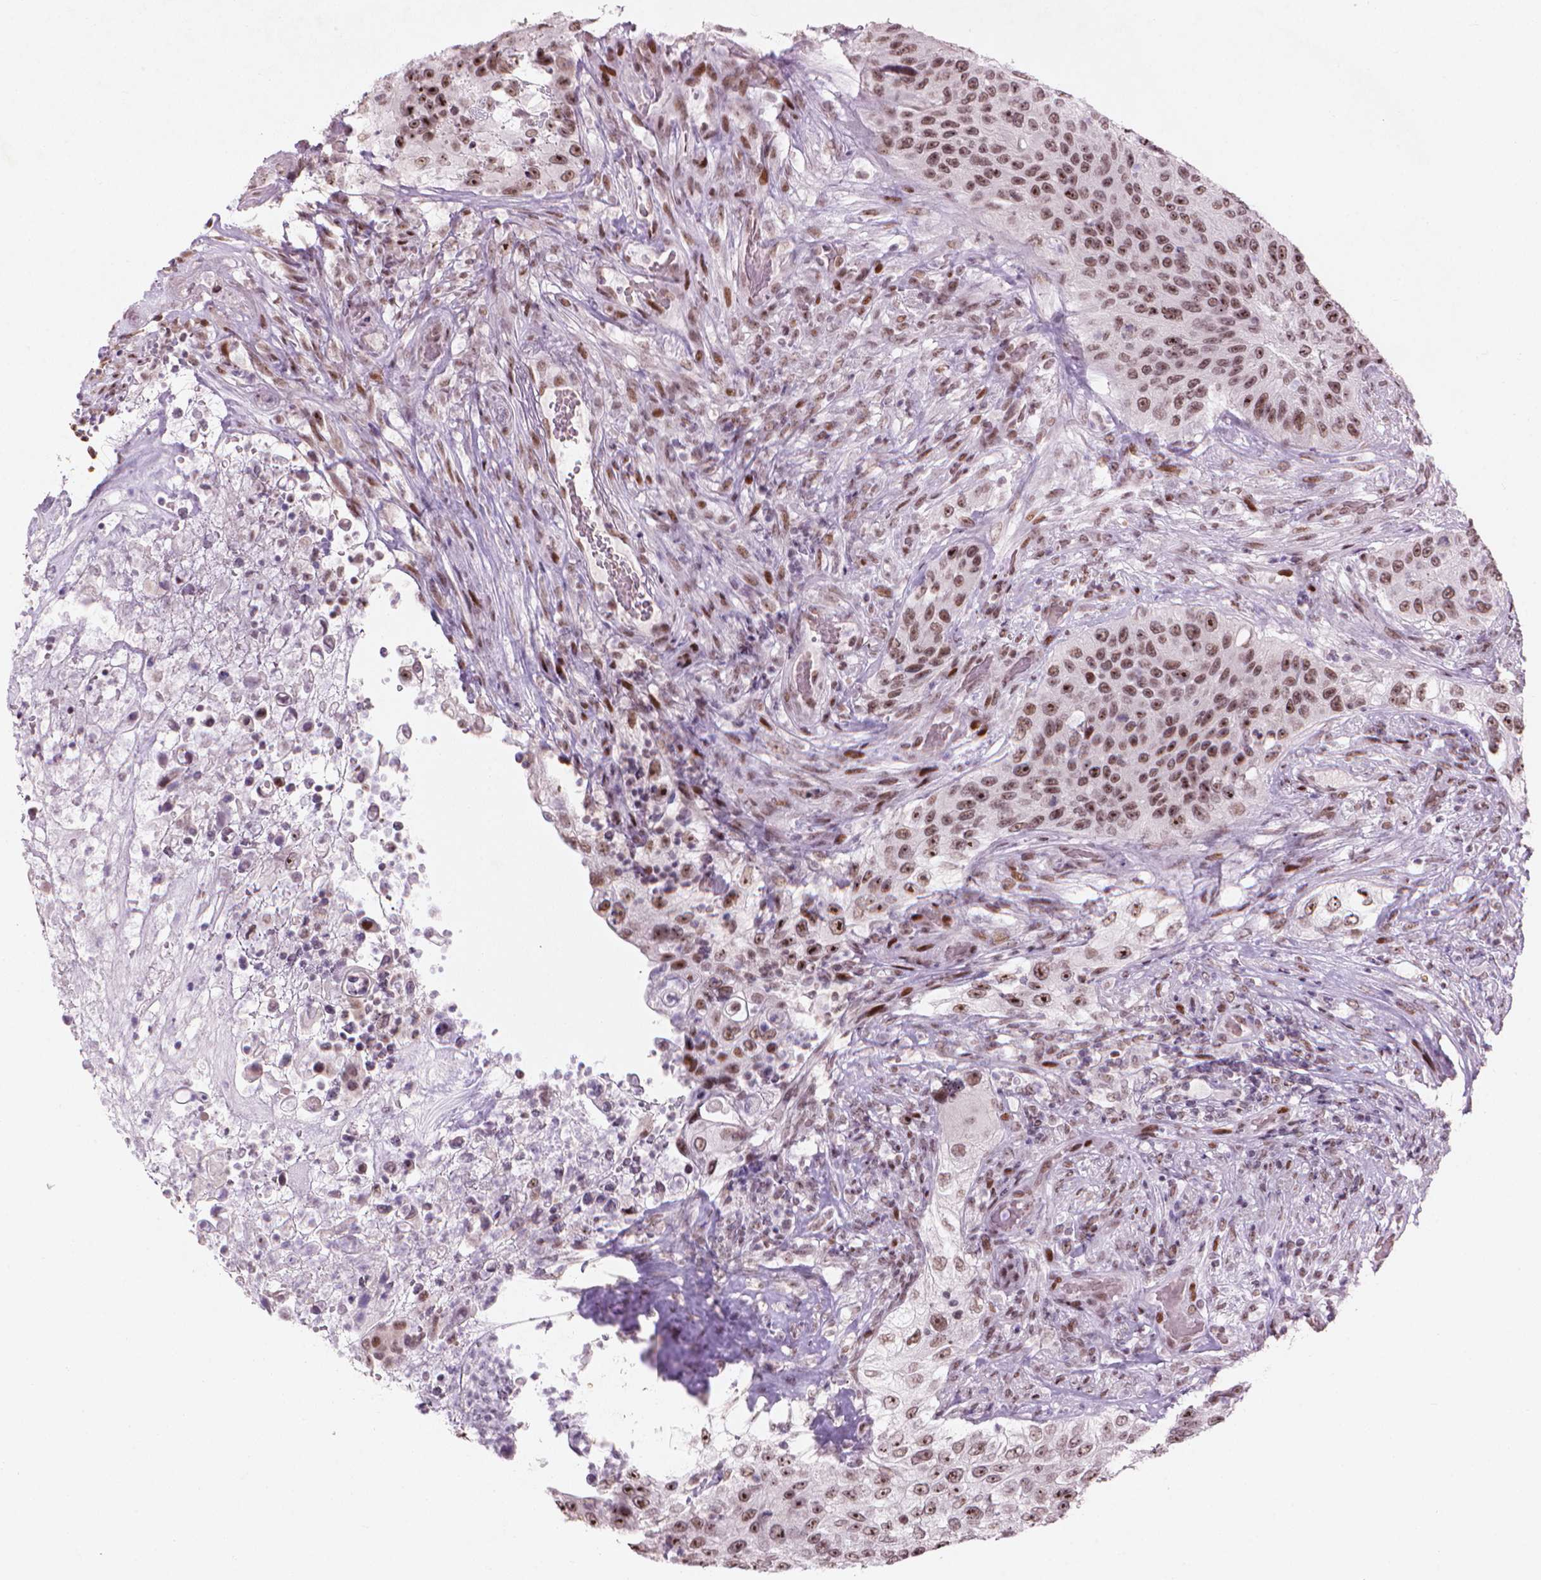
{"staining": {"intensity": "strong", "quantity": ">75%", "location": "nuclear"}, "tissue": "urothelial cancer", "cell_type": "Tumor cells", "image_type": "cancer", "snomed": [{"axis": "morphology", "description": "Urothelial carcinoma, High grade"}, {"axis": "topography", "description": "Urinary bladder"}], "caption": "High-grade urothelial carcinoma stained with DAB immunohistochemistry reveals high levels of strong nuclear staining in about >75% of tumor cells.", "gene": "HES7", "patient": {"sex": "female", "age": 60}}